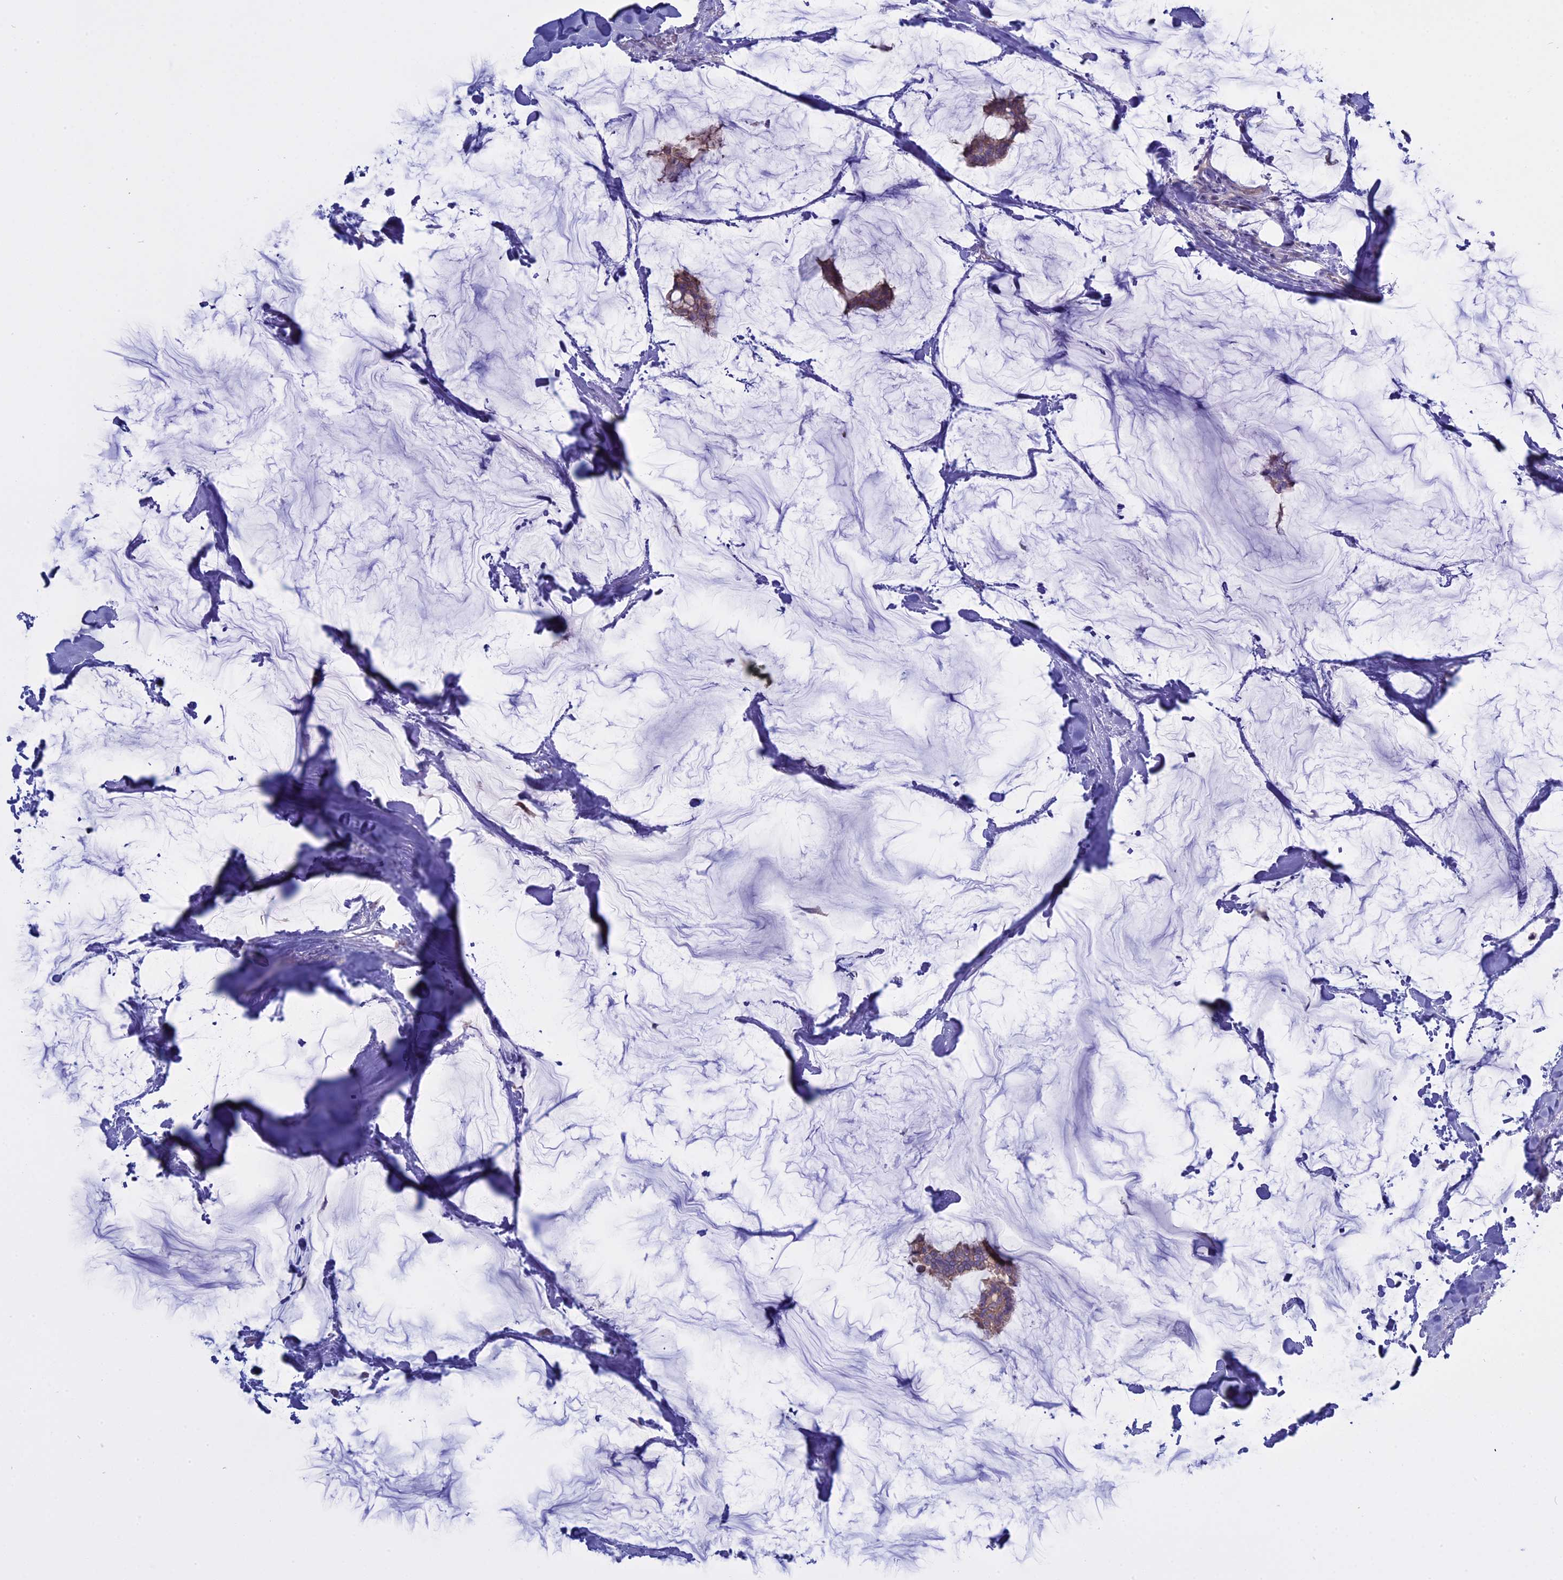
{"staining": {"intensity": "weak", "quantity": ">75%", "location": "cytoplasmic/membranous"}, "tissue": "breast cancer", "cell_type": "Tumor cells", "image_type": "cancer", "snomed": [{"axis": "morphology", "description": "Duct carcinoma"}, {"axis": "topography", "description": "Breast"}], "caption": "The histopathology image demonstrates a brown stain indicating the presence of a protein in the cytoplasmic/membranous of tumor cells in breast cancer (intraductal carcinoma).", "gene": "AHCYL1", "patient": {"sex": "female", "age": 93}}